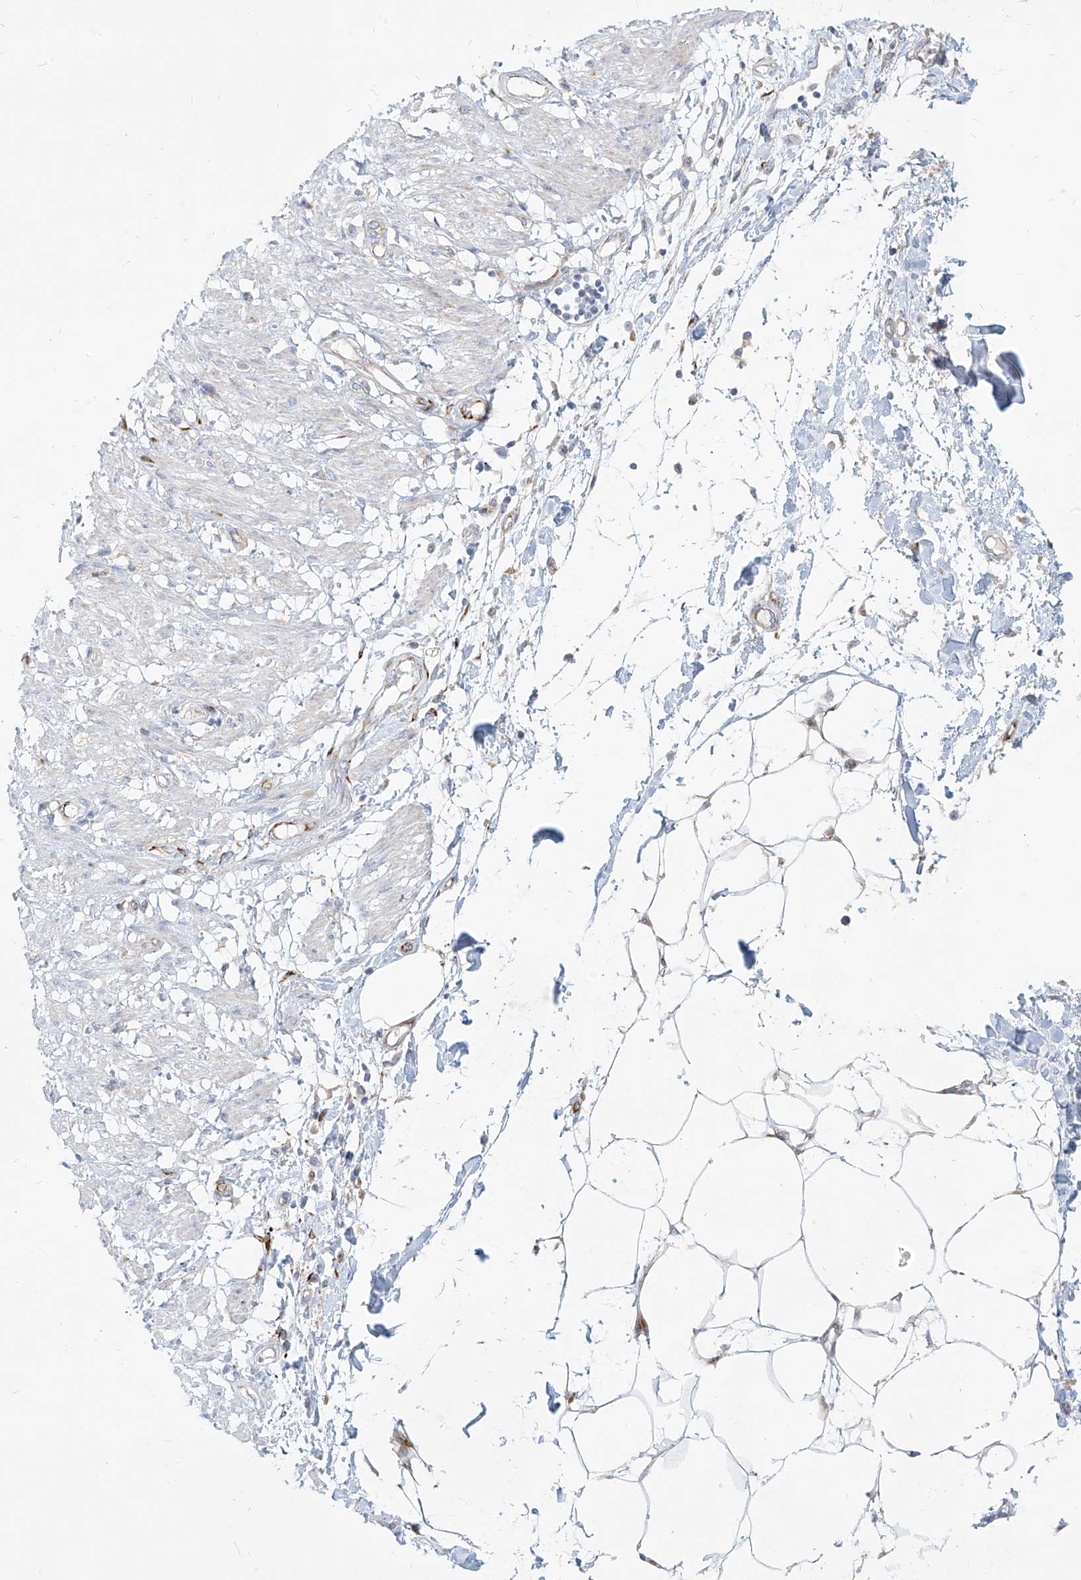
{"staining": {"intensity": "negative", "quantity": "none", "location": "none"}, "tissue": "smooth muscle", "cell_type": "Smooth muscle cells", "image_type": "normal", "snomed": [{"axis": "morphology", "description": "Normal tissue, NOS"}, {"axis": "morphology", "description": "Adenocarcinoma, NOS"}, {"axis": "topography", "description": "Smooth muscle"}, {"axis": "topography", "description": "Colon"}], "caption": "The immunohistochemistry (IHC) micrograph has no significant positivity in smooth muscle cells of smooth muscle.", "gene": "MTX2", "patient": {"sex": "male", "age": 14}}